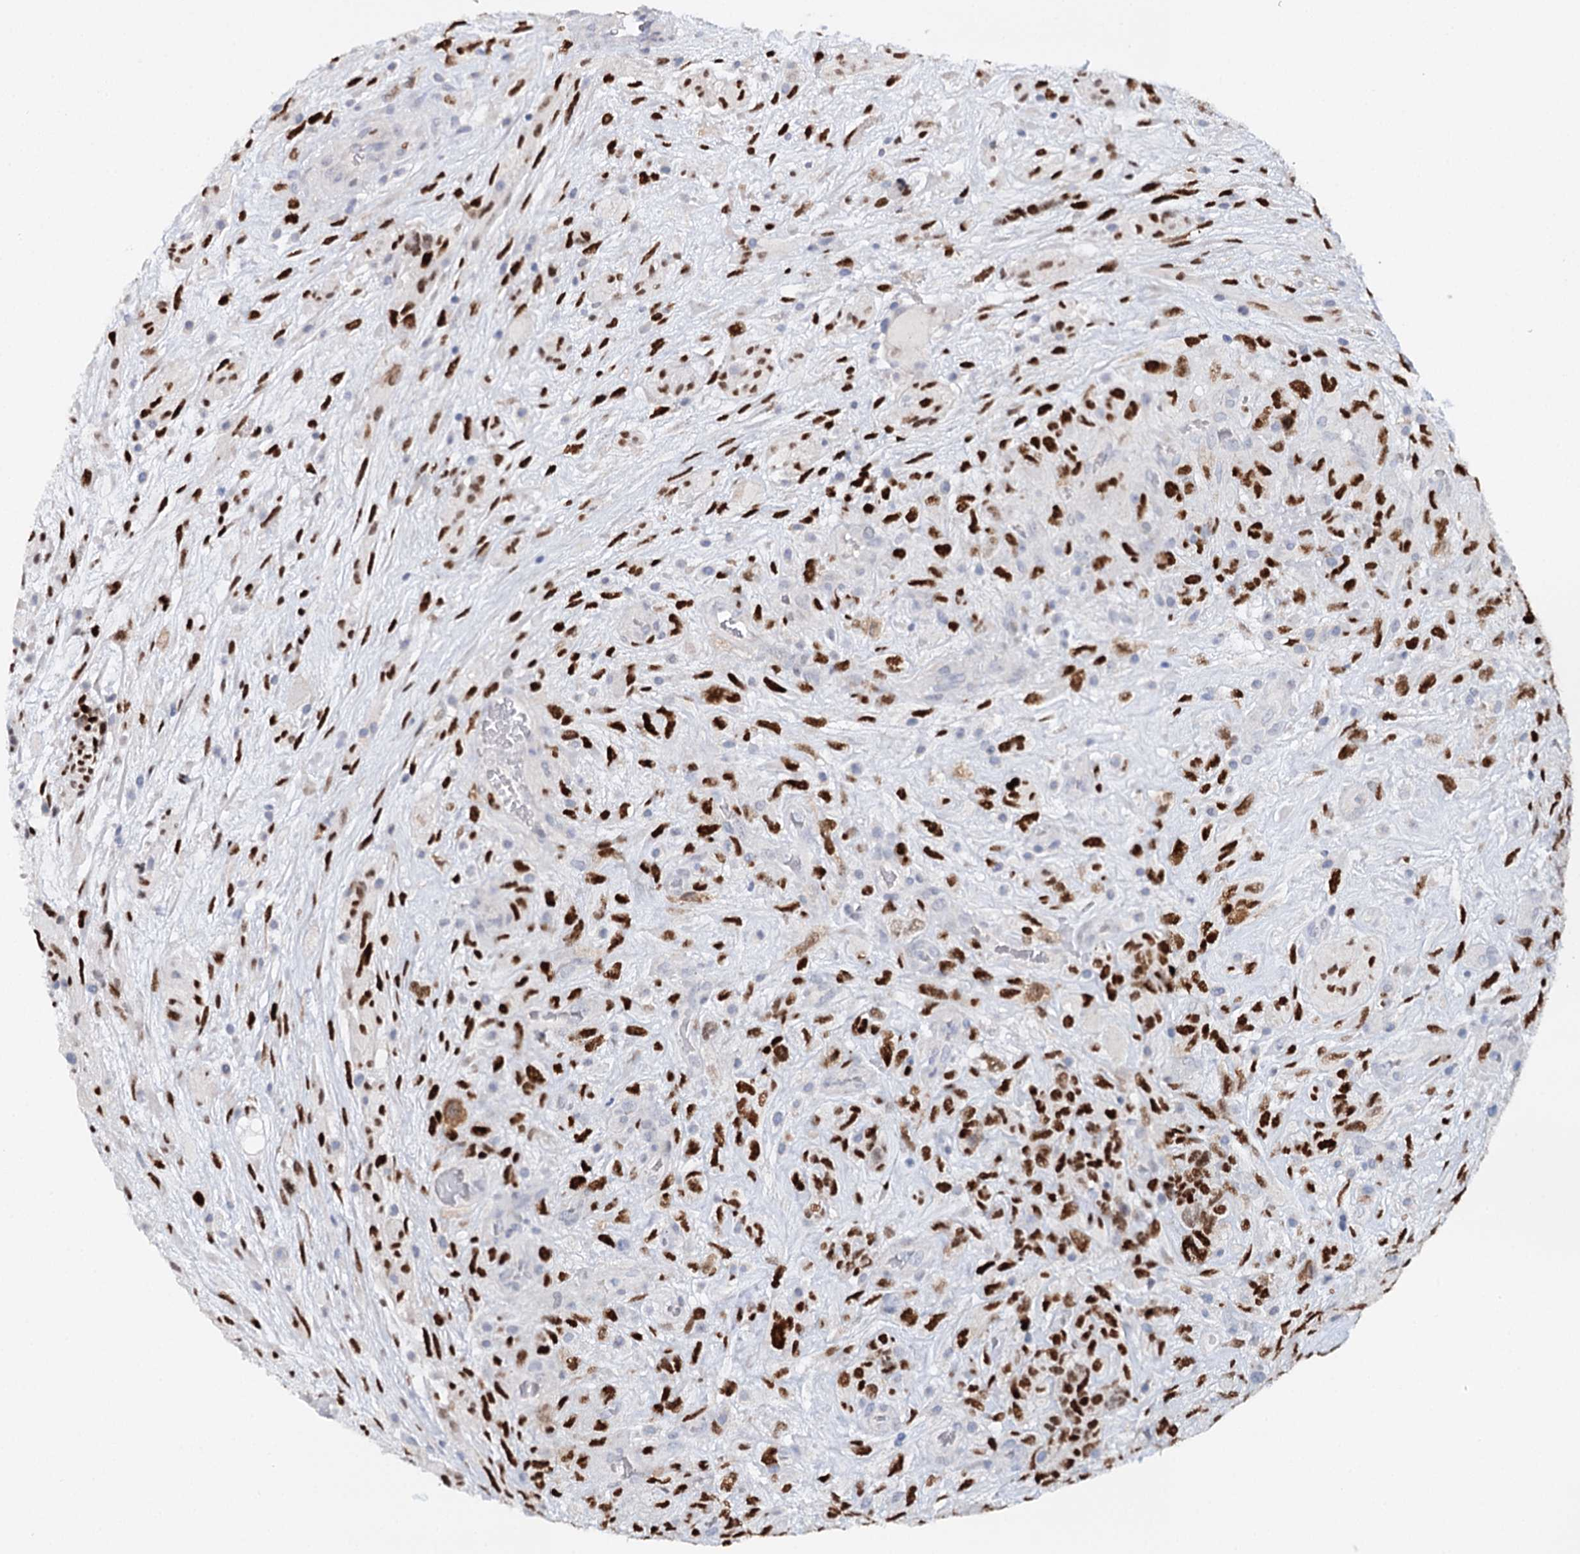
{"staining": {"intensity": "strong", "quantity": "25%-75%", "location": "nuclear"}, "tissue": "glioma", "cell_type": "Tumor cells", "image_type": "cancer", "snomed": [{"axis": "morphology", "description": "Glioma, malignant, High grade"}, {"axis": "topography", "description": "Brain"}], "caption": "Malignant glioma (high-grade) was stained to show a protein in brown. There is high levels of strong nuclear positivity in about 25%-75% of tumor cells.", "gene": "TP53", "patient": {"sex": "male", "age": 61}}